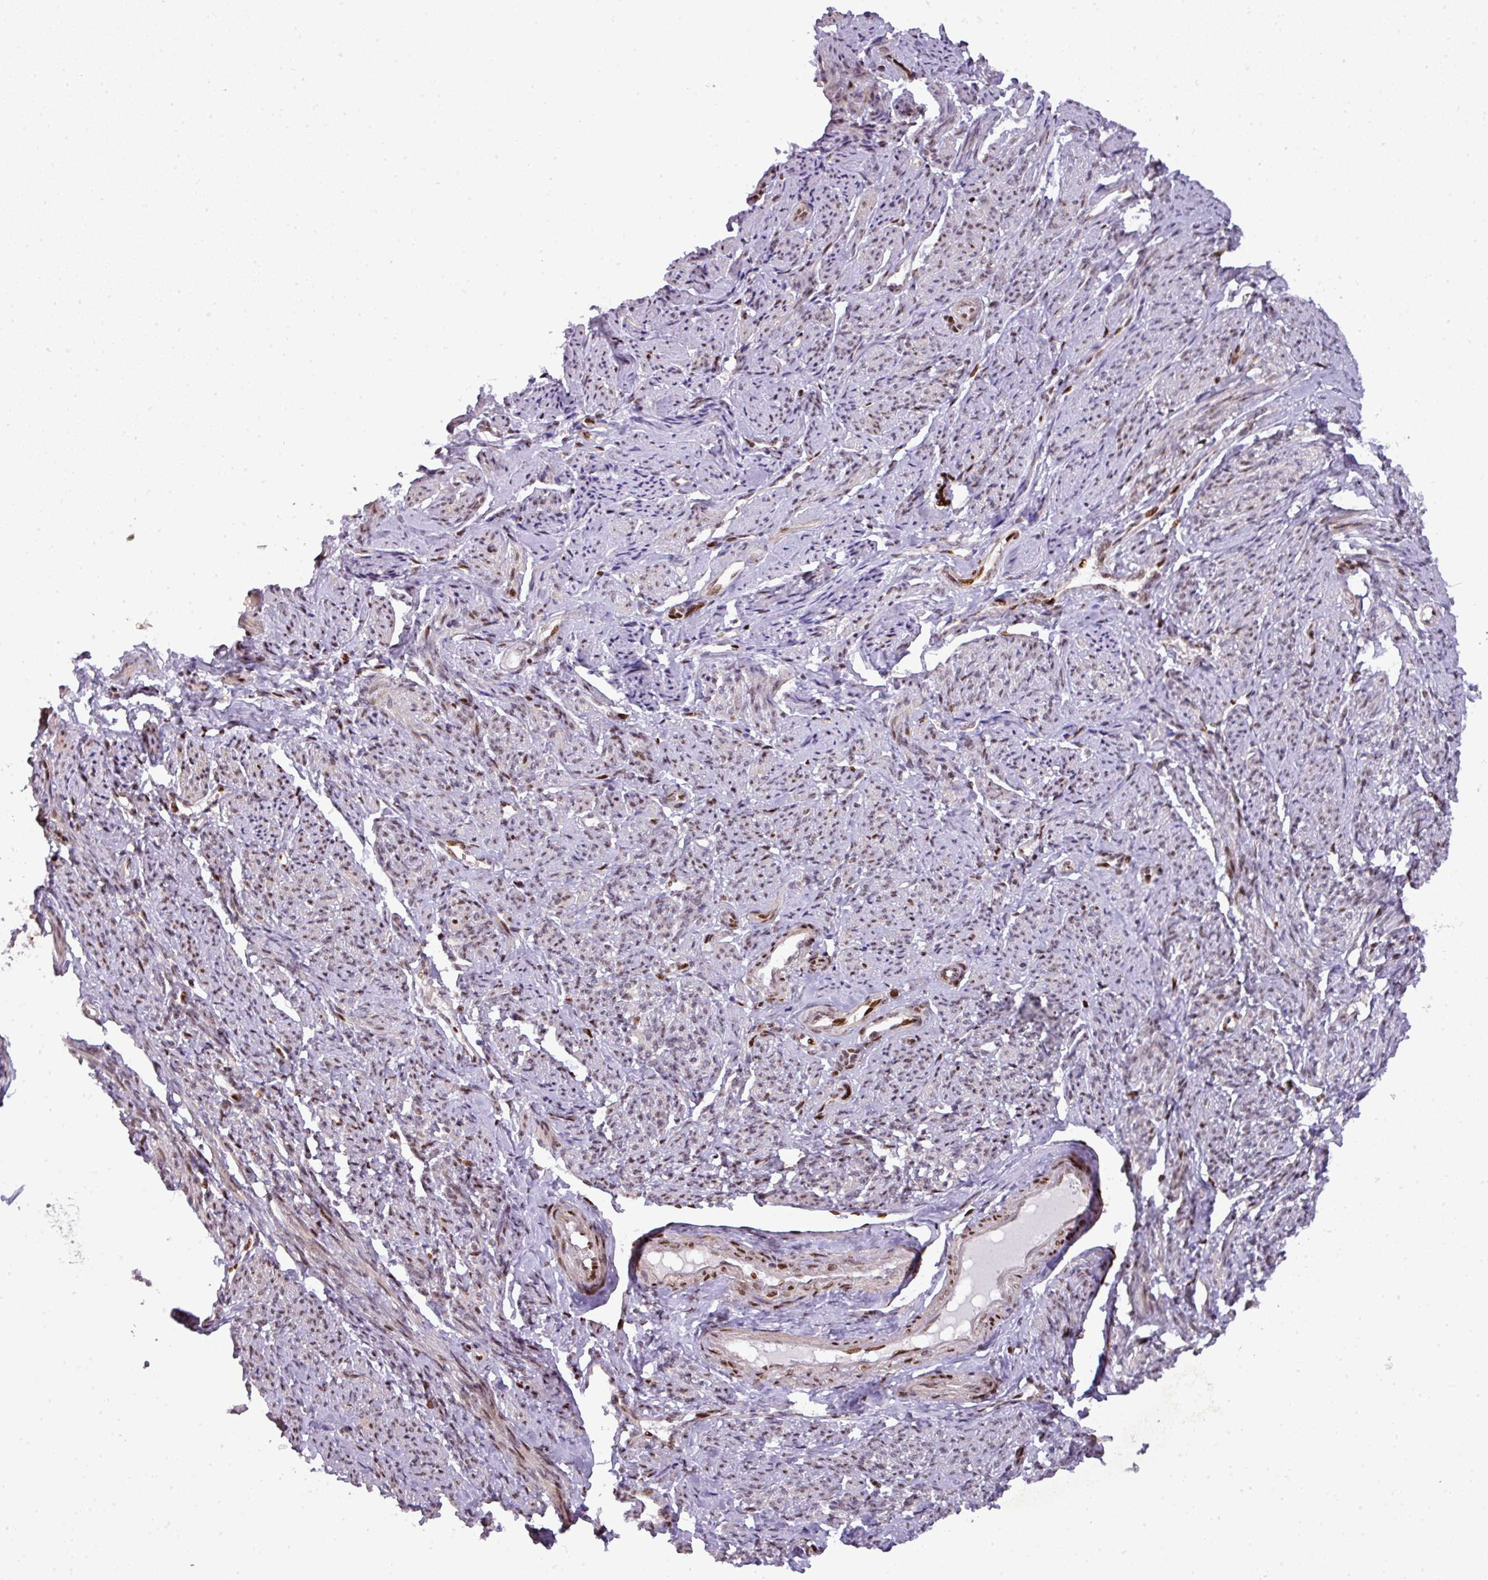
{"staining": {"intensity": "moderate", "quantity": "25%-75%", "location": "cytoplasmic/membranous,nuclear"}, "tissue": "smooth muscle", "cell_type": "Smooth muscle cells", "image_type": "normal", "snomed": [{"axis": "morphology", "description": "Normal tissue, NOS"}, {"axis": "topography", "description": "Smooth muscle"}], "caption": "Approximately 25%-75% of smooth muscle cells in unremarkable human smooth muscle display moderate cytoplasmic/membranous,nuclear protein expression as visualized by brown immunohistochemical staining.", "gene": "MYSM1", "patient": {"sex": "female", "age": 65}}